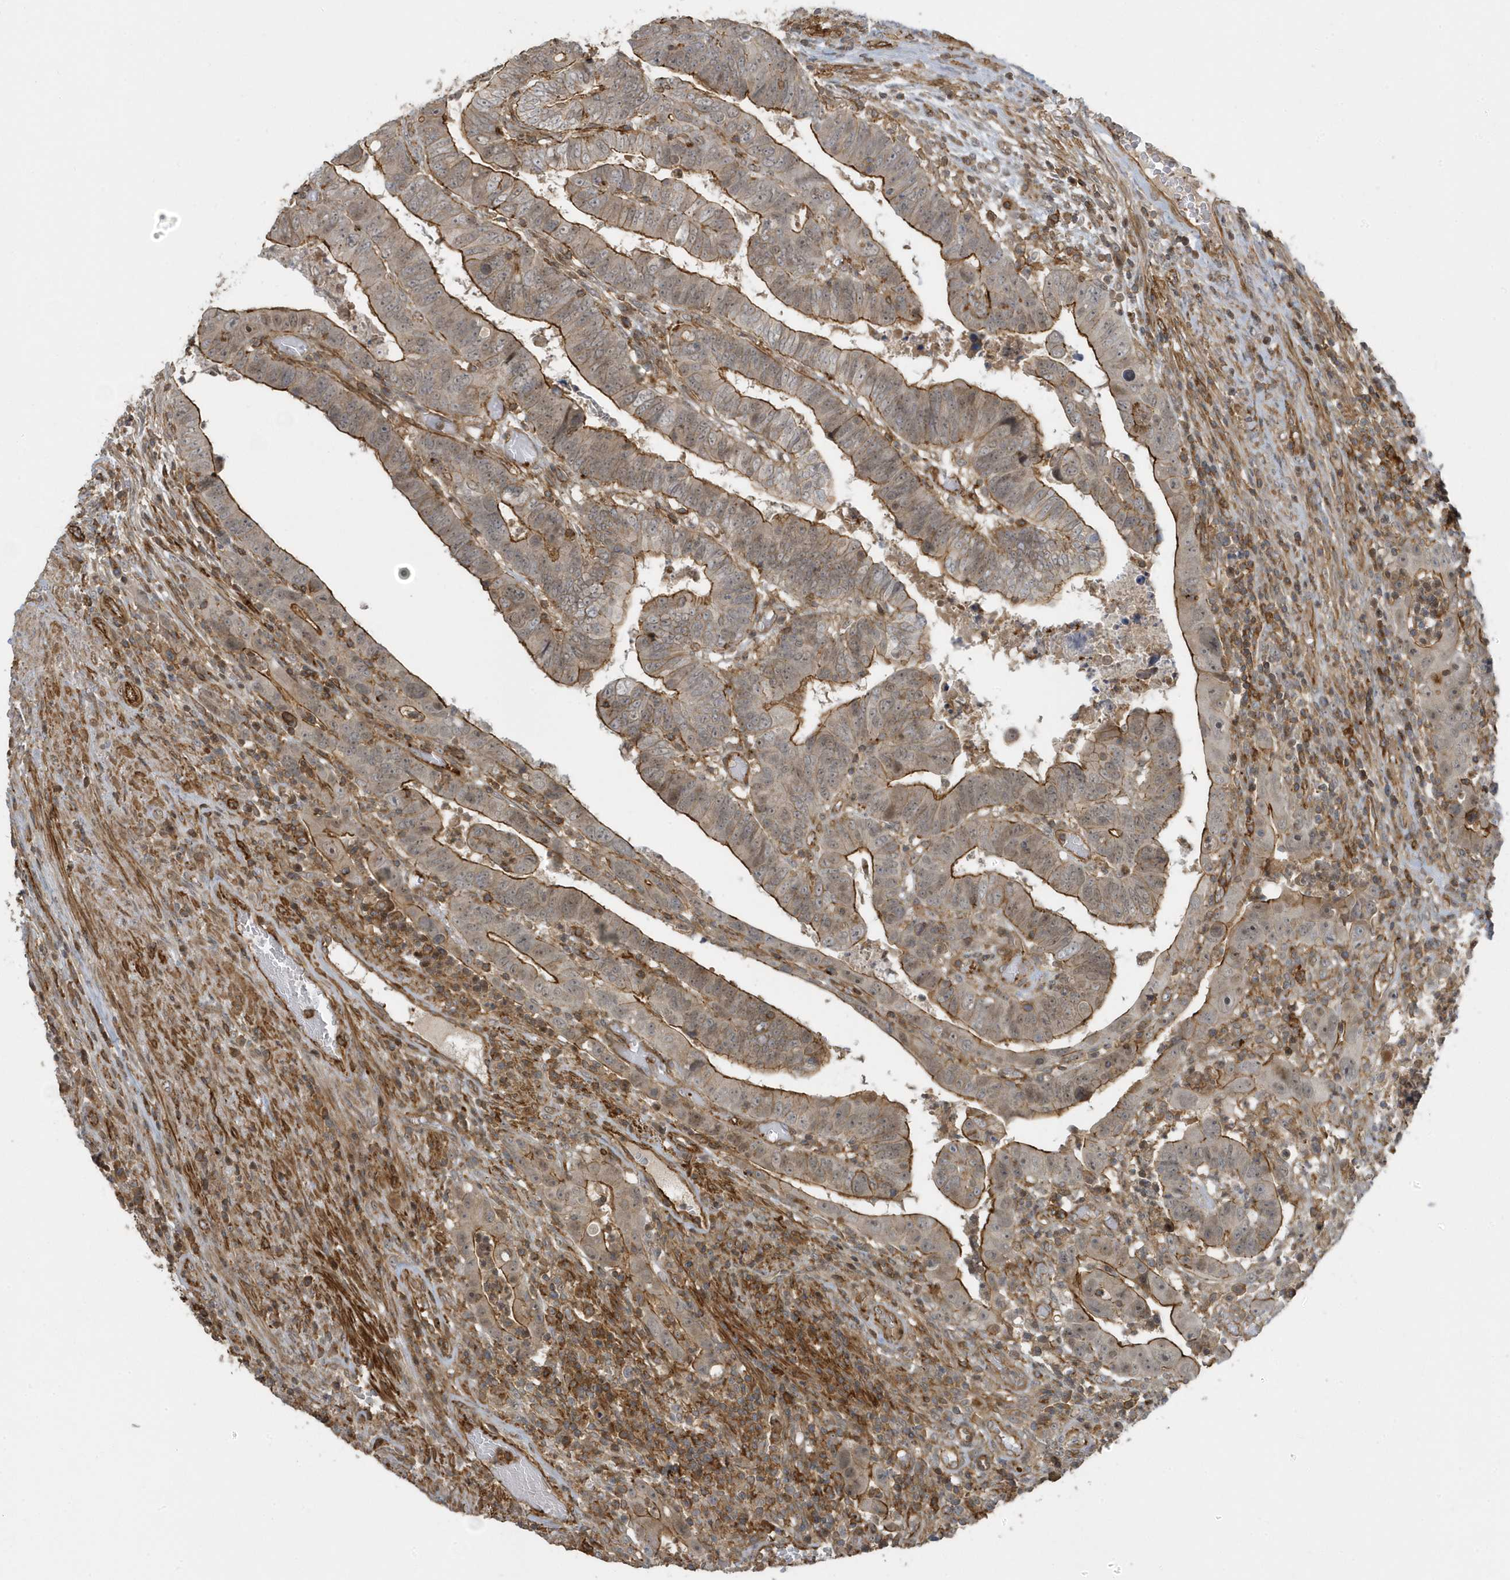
{"staining": {"intensity": "strong", "quantity": "25%-75%", "location": "cytoplasmic/membranous"}, "tissue": "colorectal cancer", "cell_type": "Tumor cells", "image_type": "cancer", "snomed": [{"axis": "morphology", "description": "Normal tissue, NOS"}, {"axis": "morphology", "description": "Adenocarcinoma, NOS"}, {"axis": "topography", "description": "Rectum"}], "caption": "The photomicrograph exhibits staining of adenocarcinoma (colorectal), revealing strong cytoplasmic/membranous protein positivity (brown color) within tumor cells.", "gene": "ZBTB8A", "patient": {"sex": "female", "age": 65}}